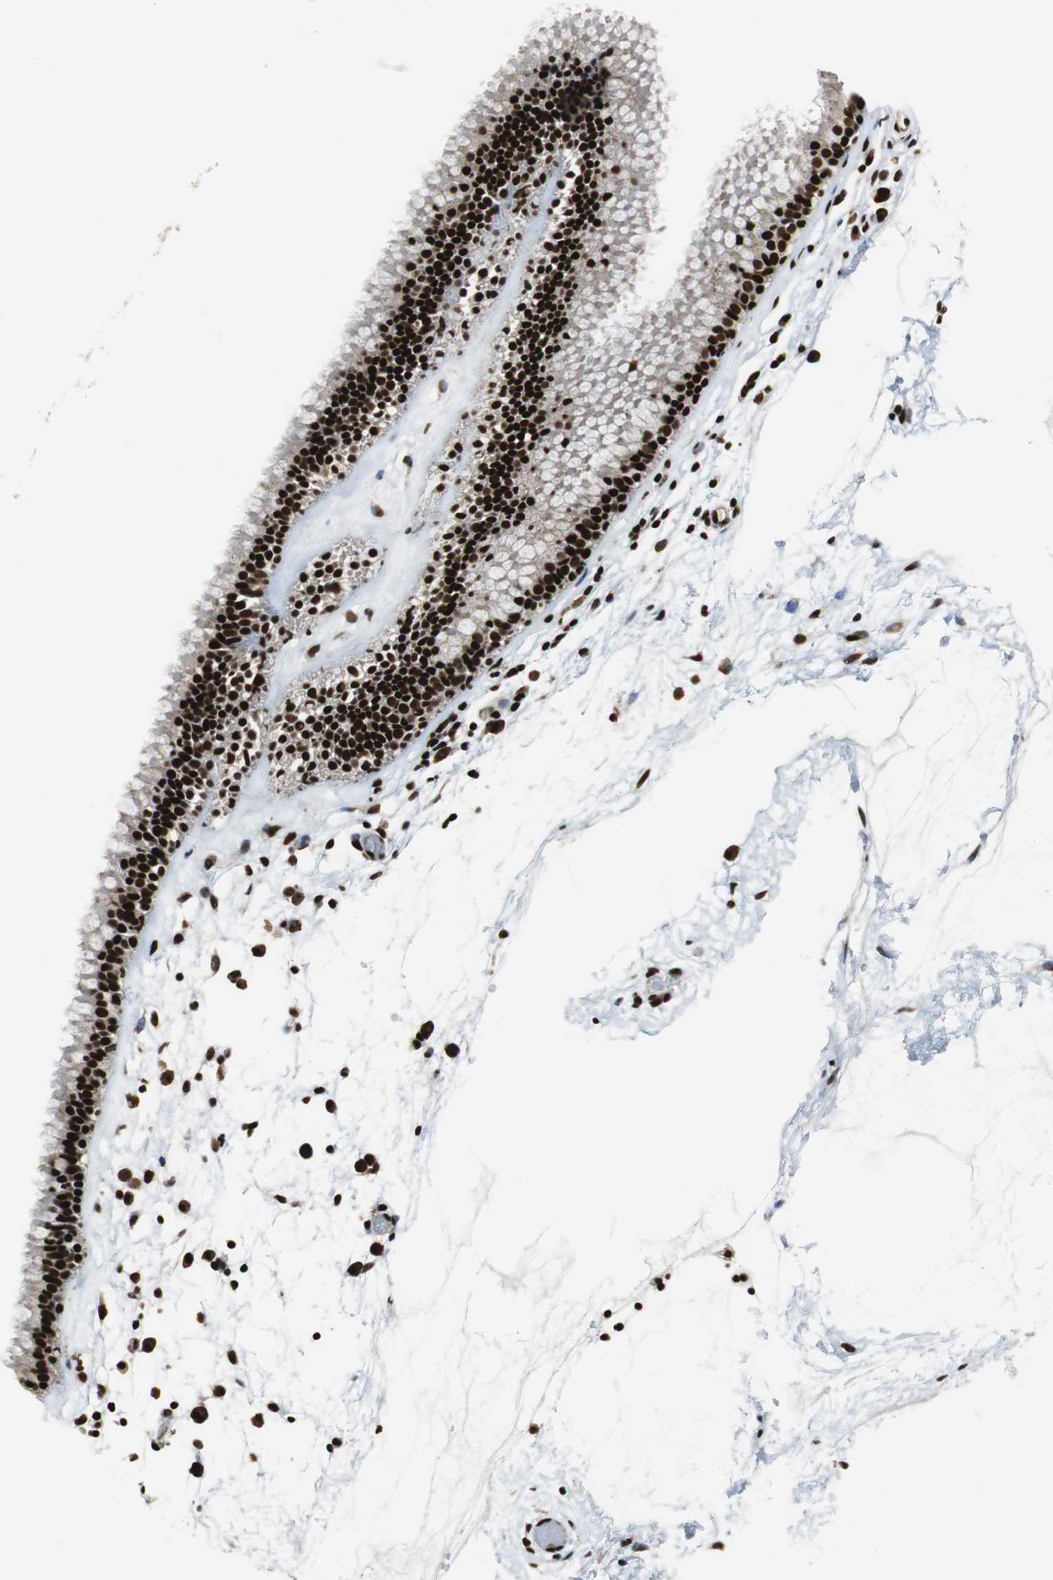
{"staining": {"intensity": "strong", "quantity": ">75%", "location": "nuclear"}, "tissue": "nasopharynx", "cell_type": "Respiratory epithelial cells", "image_type": "normal", "snomed": [{"axis": "morphology", "description": "Normal tissue, NOS"}, {"axis": "morphology", "description": "Inflammation, NOS"}, {"axis": "topography", "description": "Nasopharynx"}], "caption": "Respiratory epithelial cells reveal high levels of strong nuclear expression in about >75% of cells in normal nasopharynx.", "gene": "HDAC1", "patient": {"sex": "male", "age": 48}}